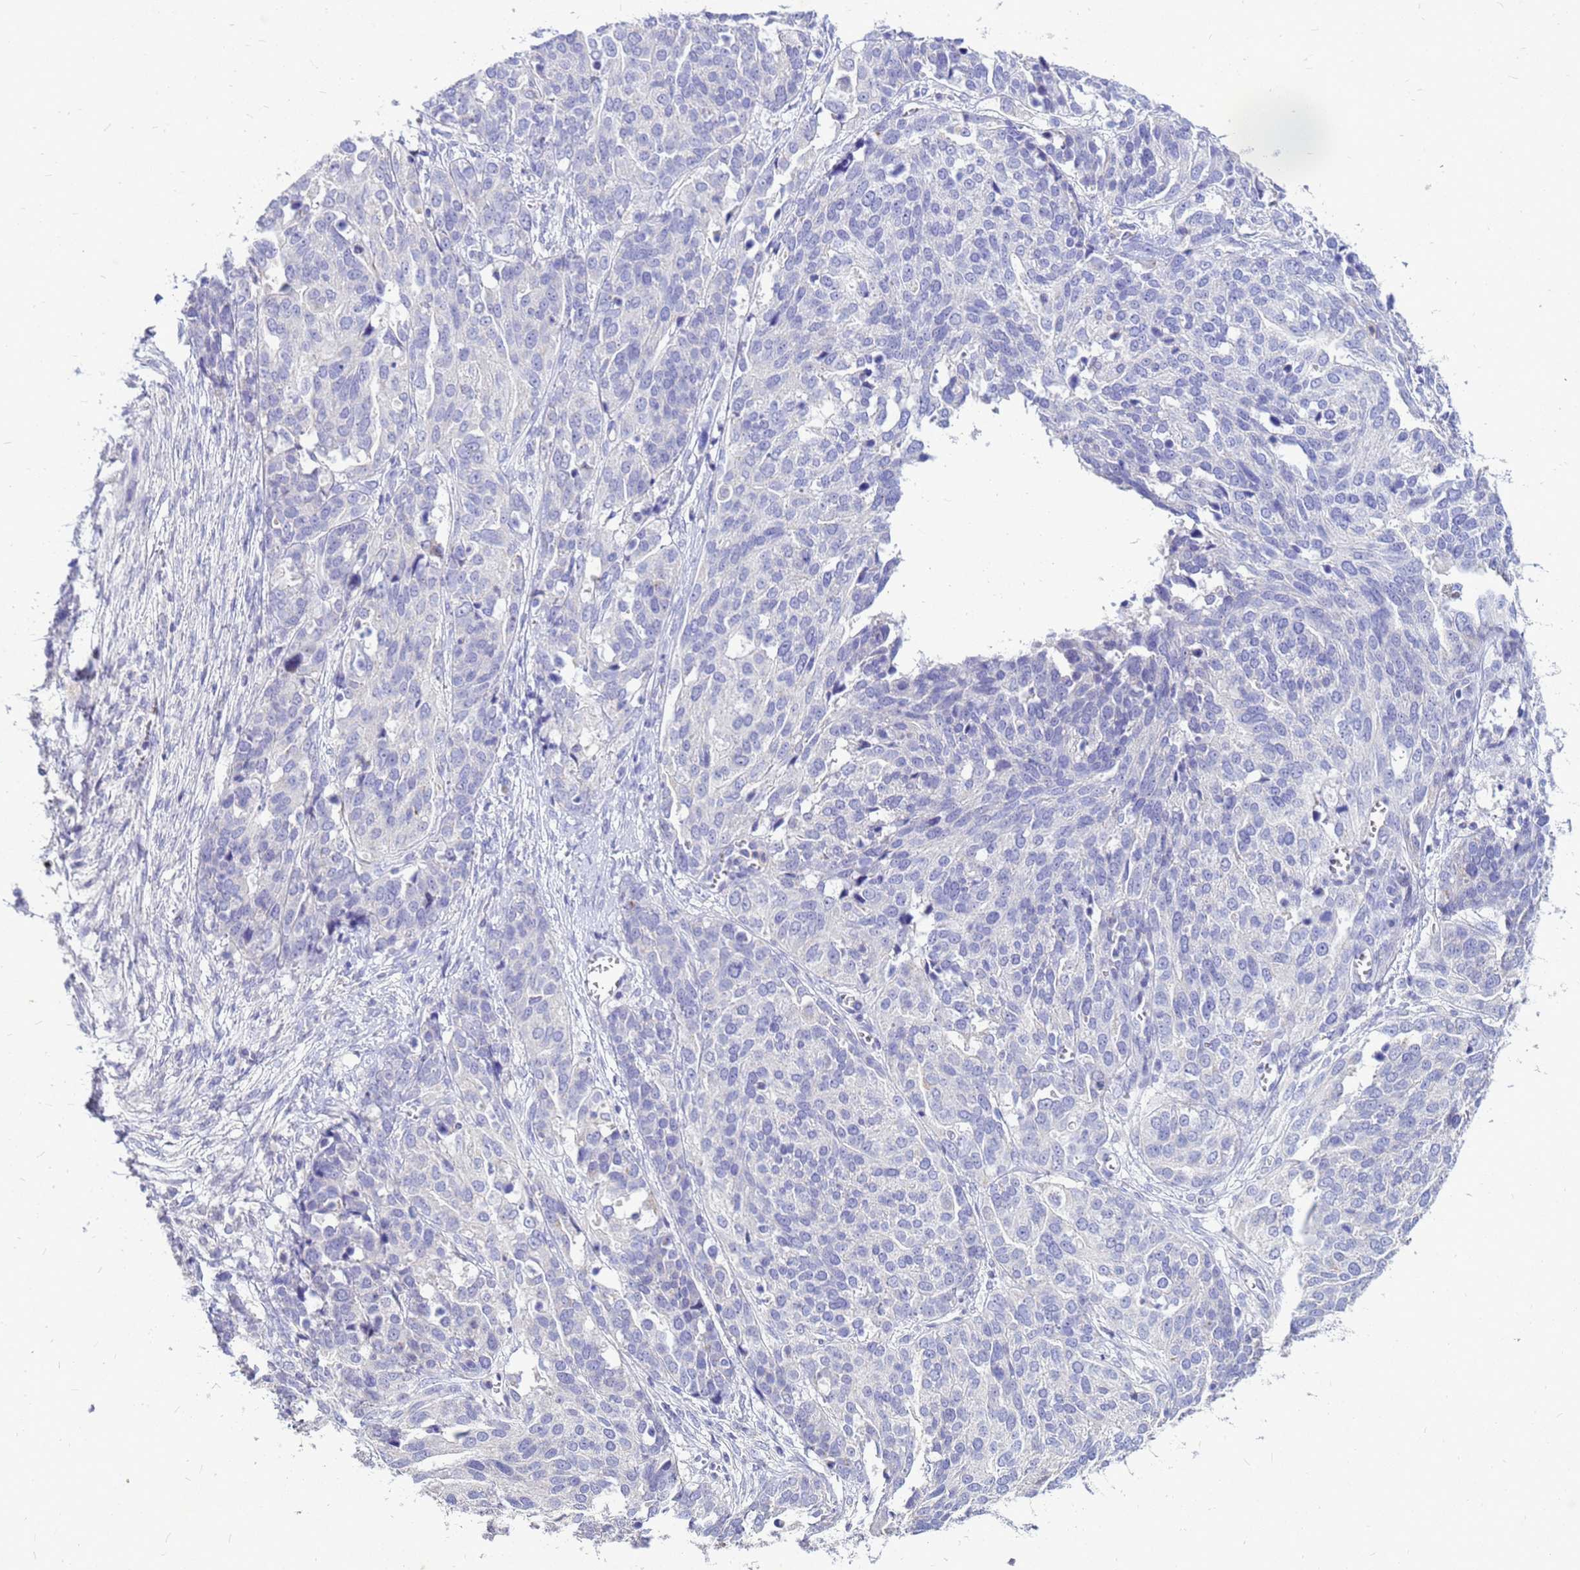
{"staining": {"intensity": "negative", "quantity": "none", "location": "none"}, "tissue": "ovarian cancer", "cell_type": "Tumor cells", "image_type": "cancer", "snomed": [{"axis": "morphology", "description": "Cystadenocarcinoma, serous, NOS"}, {"axis": "topography", "description": "Ovary"}], "caption": "Tumor cells show no significant positivity in serous cystadenocarcinoma (ovarian).", "gene": "AKR1C1", "patient": {"sex": "female", "age": 44}}